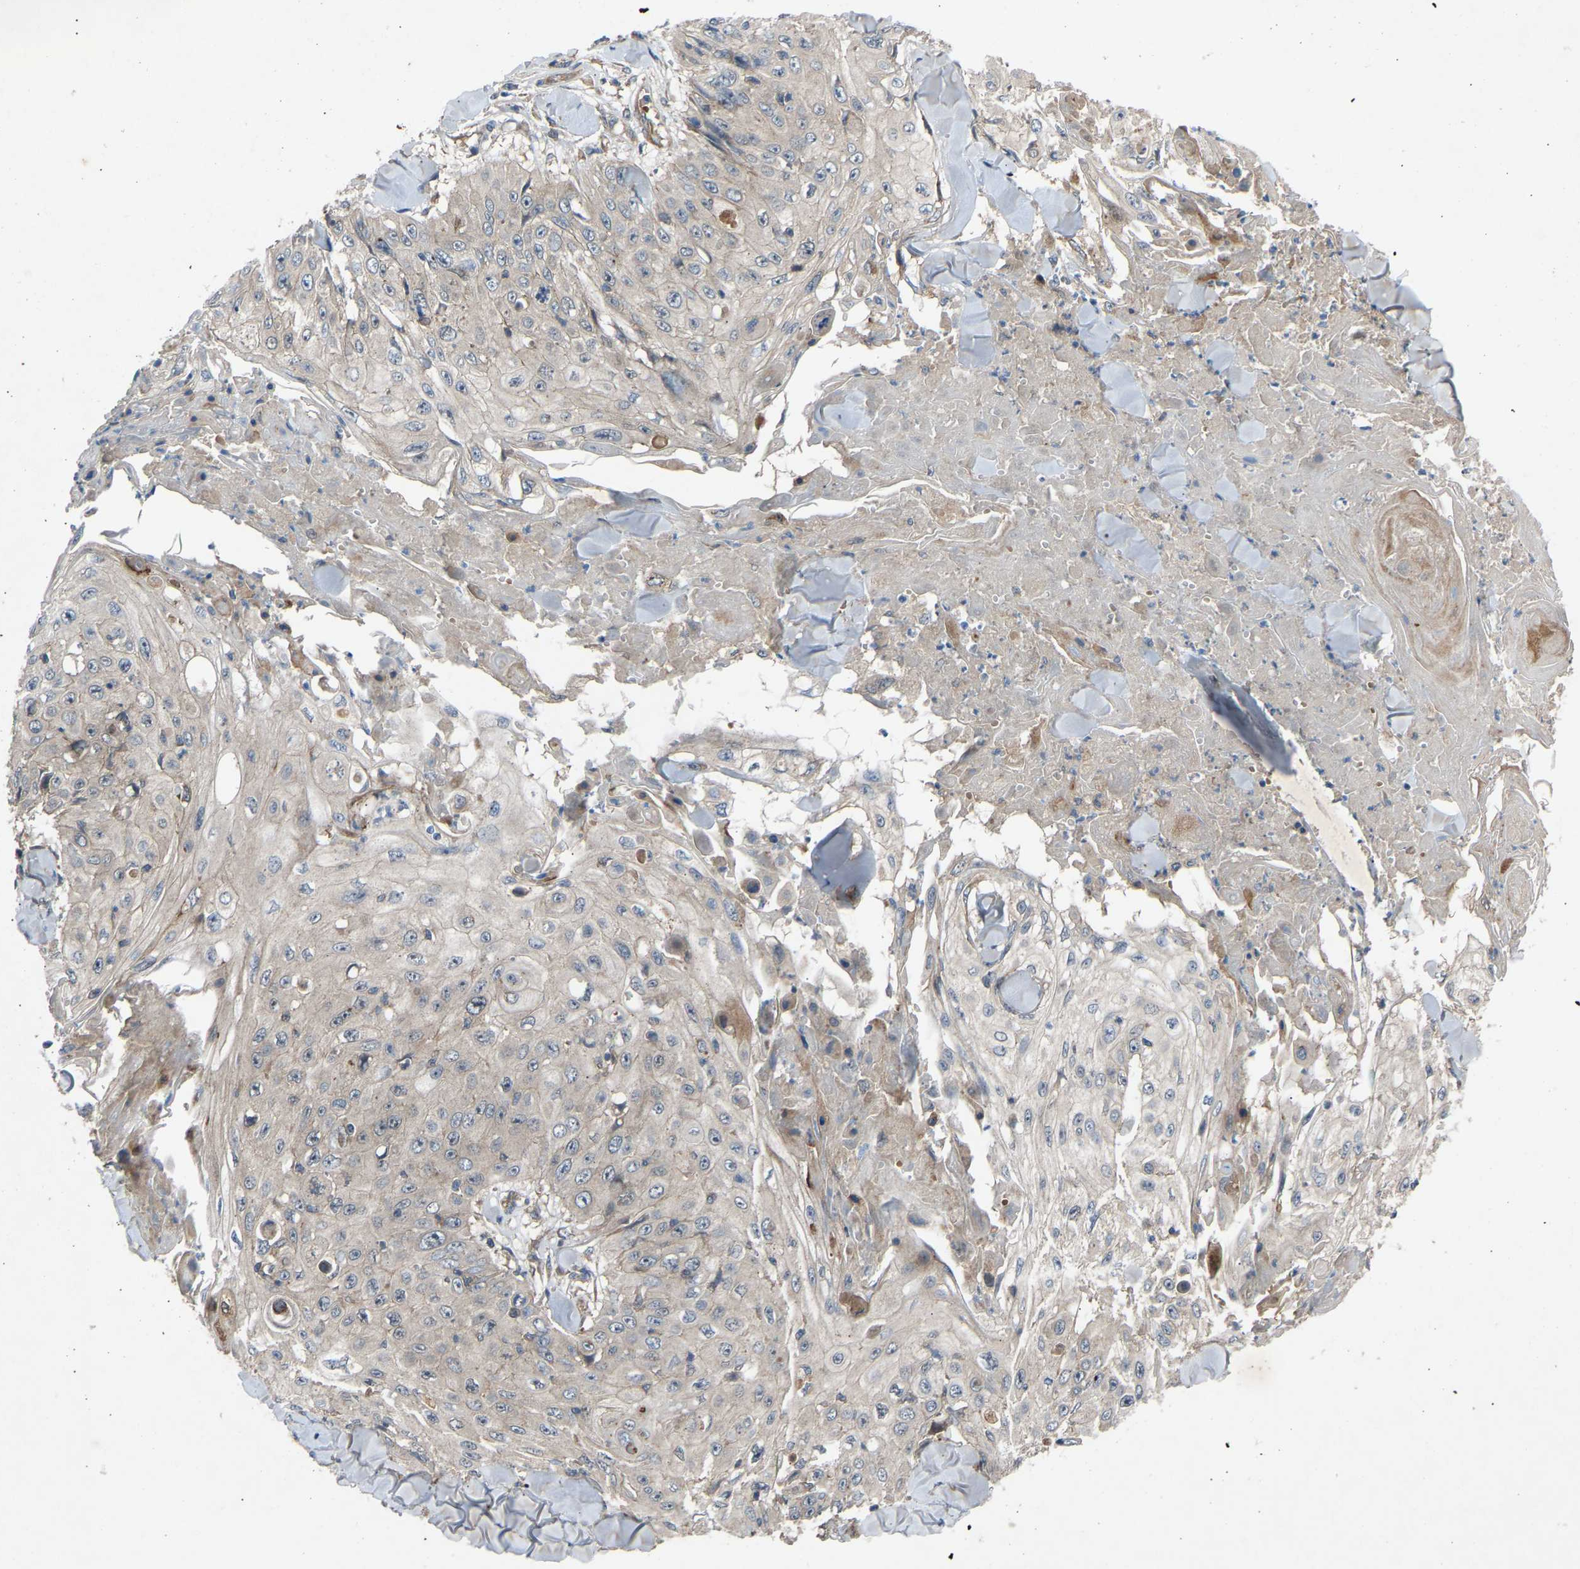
{"staining": {"intensity": "weak", "quantity": "<25%", "location": "cytoplasmic/membranous"}, "tissue": "skin cancer", "cell_type": "Tumor cells", "image_type": "cancer", "snomed": [{"axis": "morphology", "description": "Squamous cell carcinoma, NOS"}, {"axis": "topography", "description": "Skin"}], "caption": "Squamous cell carcinoma (skin) stained for a protein using IHC demonstrates no staining tumor cells.", "gene": "GAS2L1", "patient": {"sex": "male", "age": 86}}